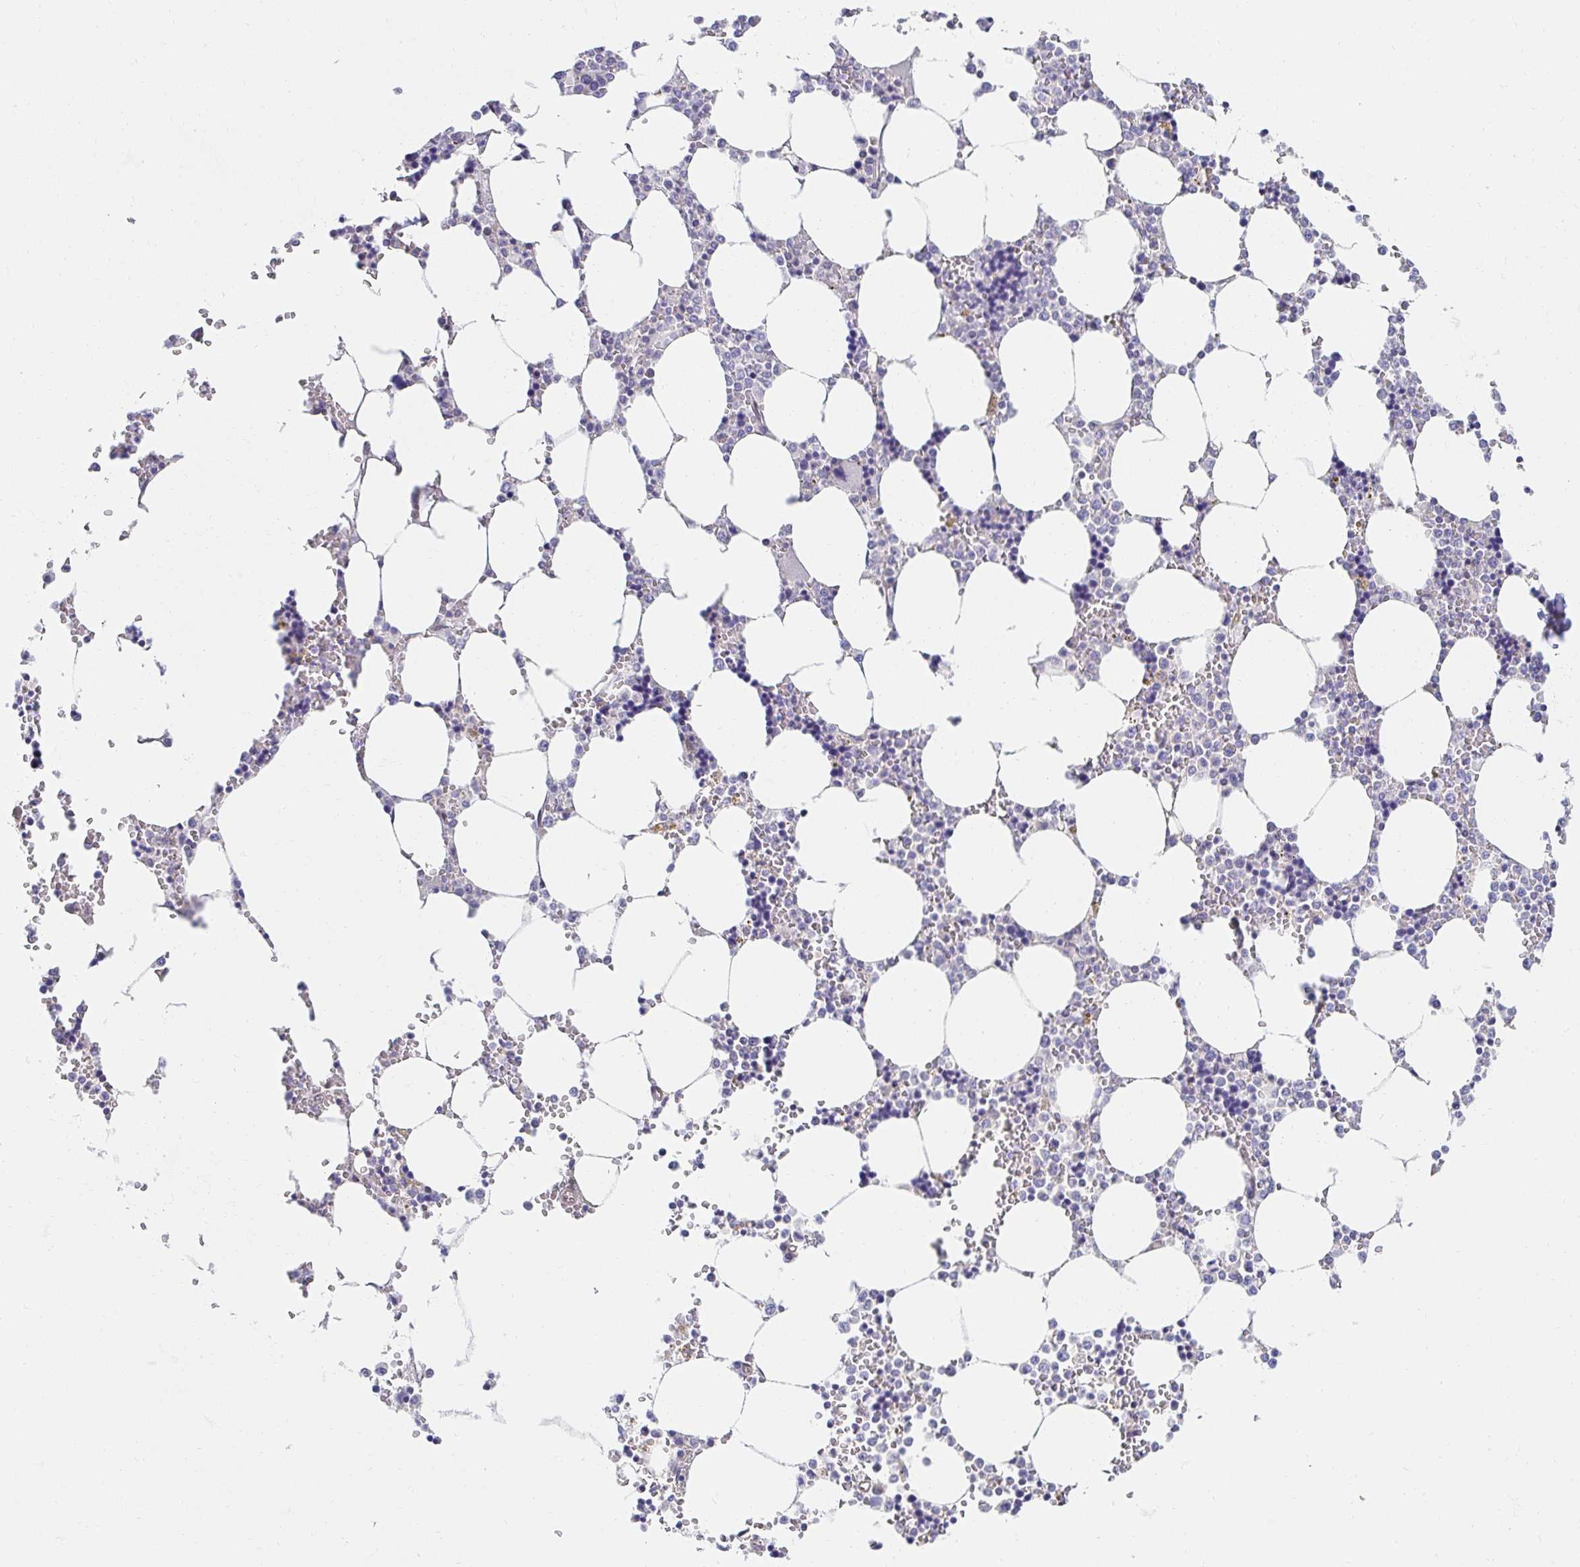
{"staining": {"intensity": "negative", "quantity": "none", "location": "none"}, "tissue": "bone marrow", "cell_type": "Hematopoietic cells", "image_type": "normal", "snomed": [{"axis": "morphology", "description": "Normal tissue, NOS"}, {"axis": "topography", "description": "Bone marrow"}], "caption": "Photomicrograph shows no protein expression in hematopoietic cells of benign bone marrow. The staining was performed using DAB to visualize the protein expression in brown, while the nuclei were stained in blue with hematoxylin (Magnification: 20x).", "gene": "AKAP14", "patient": {"sex": "male", "age": 64}}